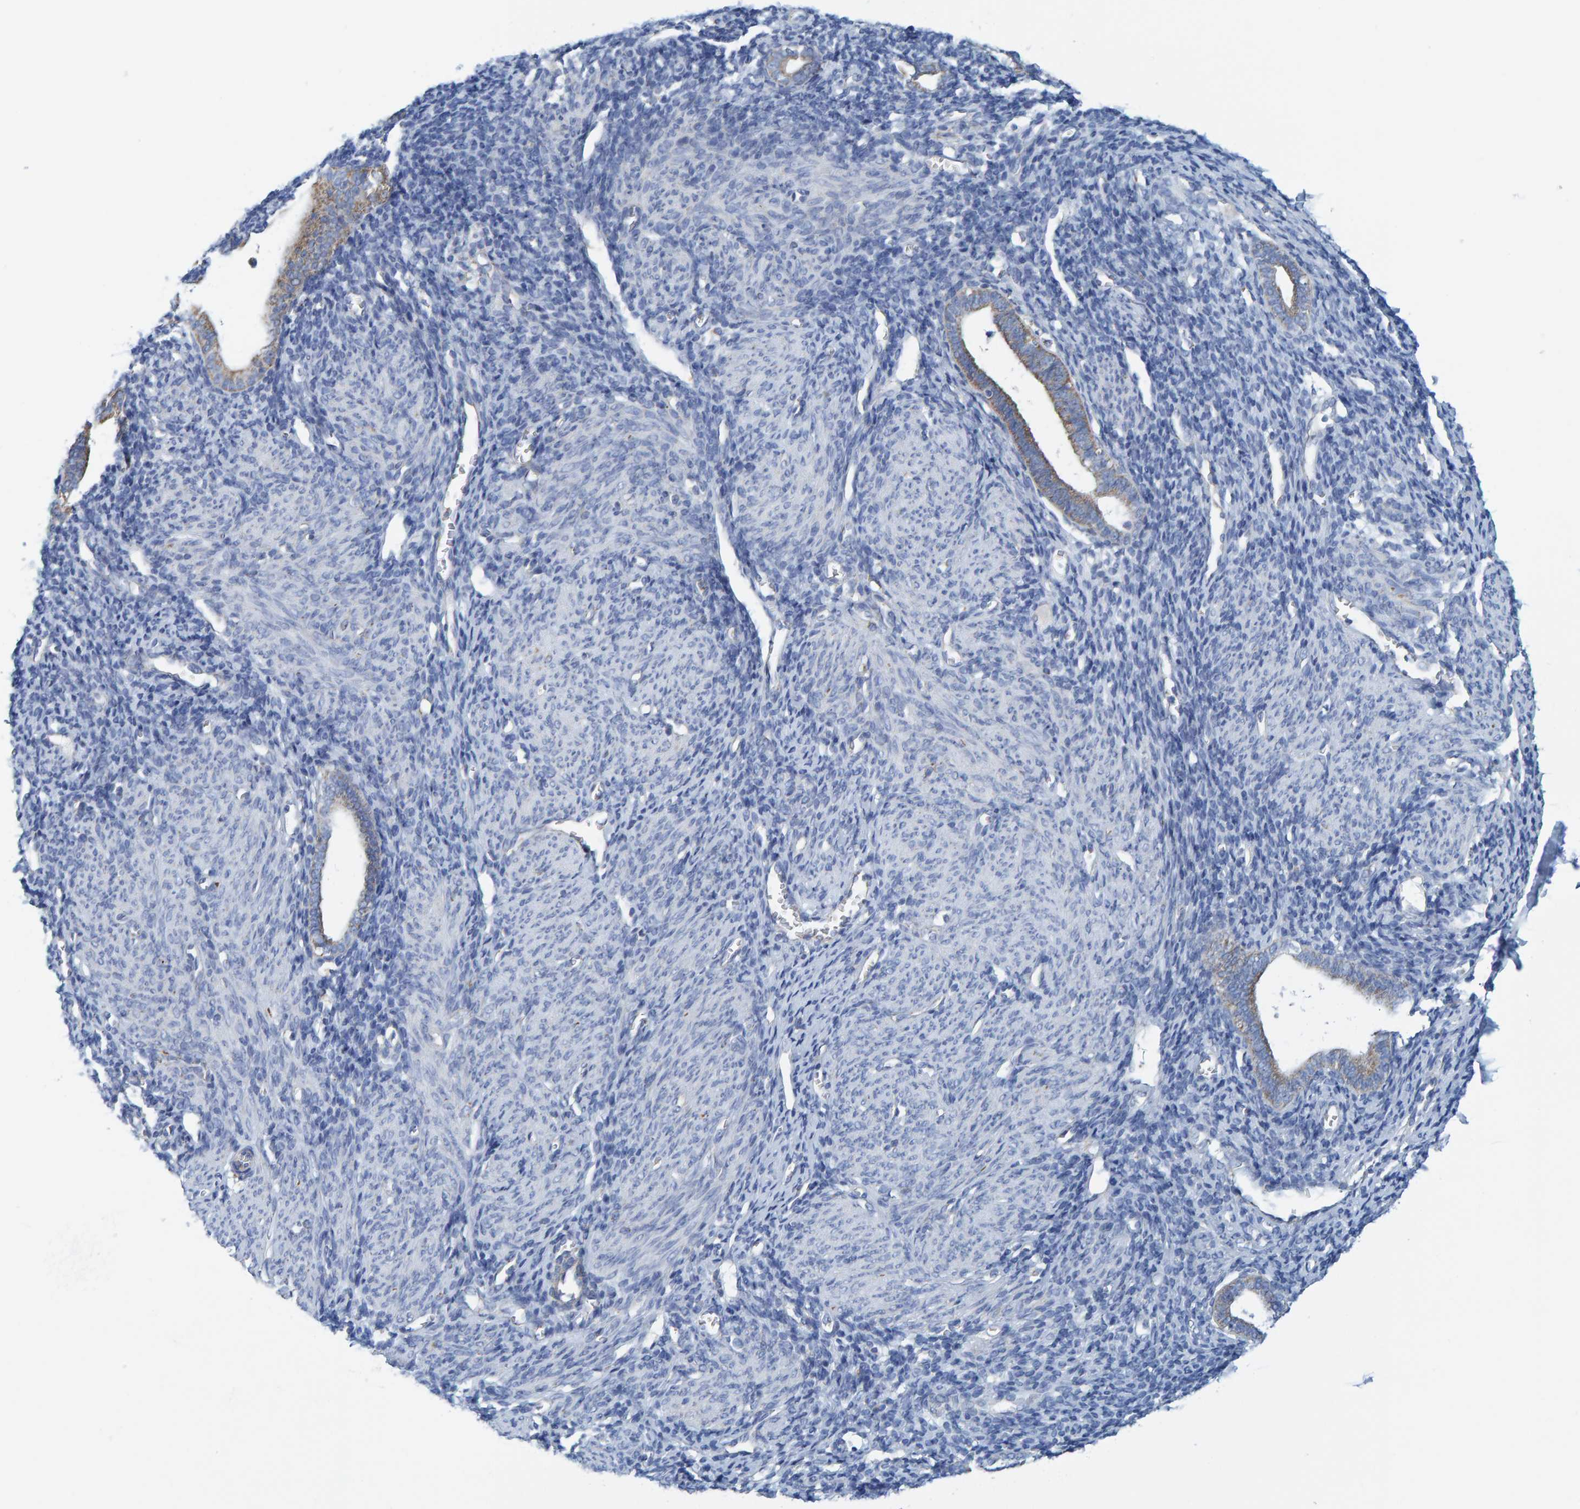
{"staining": {"intensity": "negative", "quantity": "none", "location": "none"}, "tissue": "endometrium", "cell_type": "Cells in endometrial stroma", "image_type": "normal", "snomed": [{"axis": "morphology", "description": "Normal tissue, NOS"}, {"axis": "morphology", "description": "Adenocarcinoma, NOS"}, {"axis": "topography", "description": "Endometrium"}], "caption": "DAB (3,3'-diaminobenzidine) immunohistochemical staining of benign endometrium exhibits no significant staining in cells in endometrial stroma.", "gene": "MRPS7", "patient": {"sex": "female", "age": 57}}